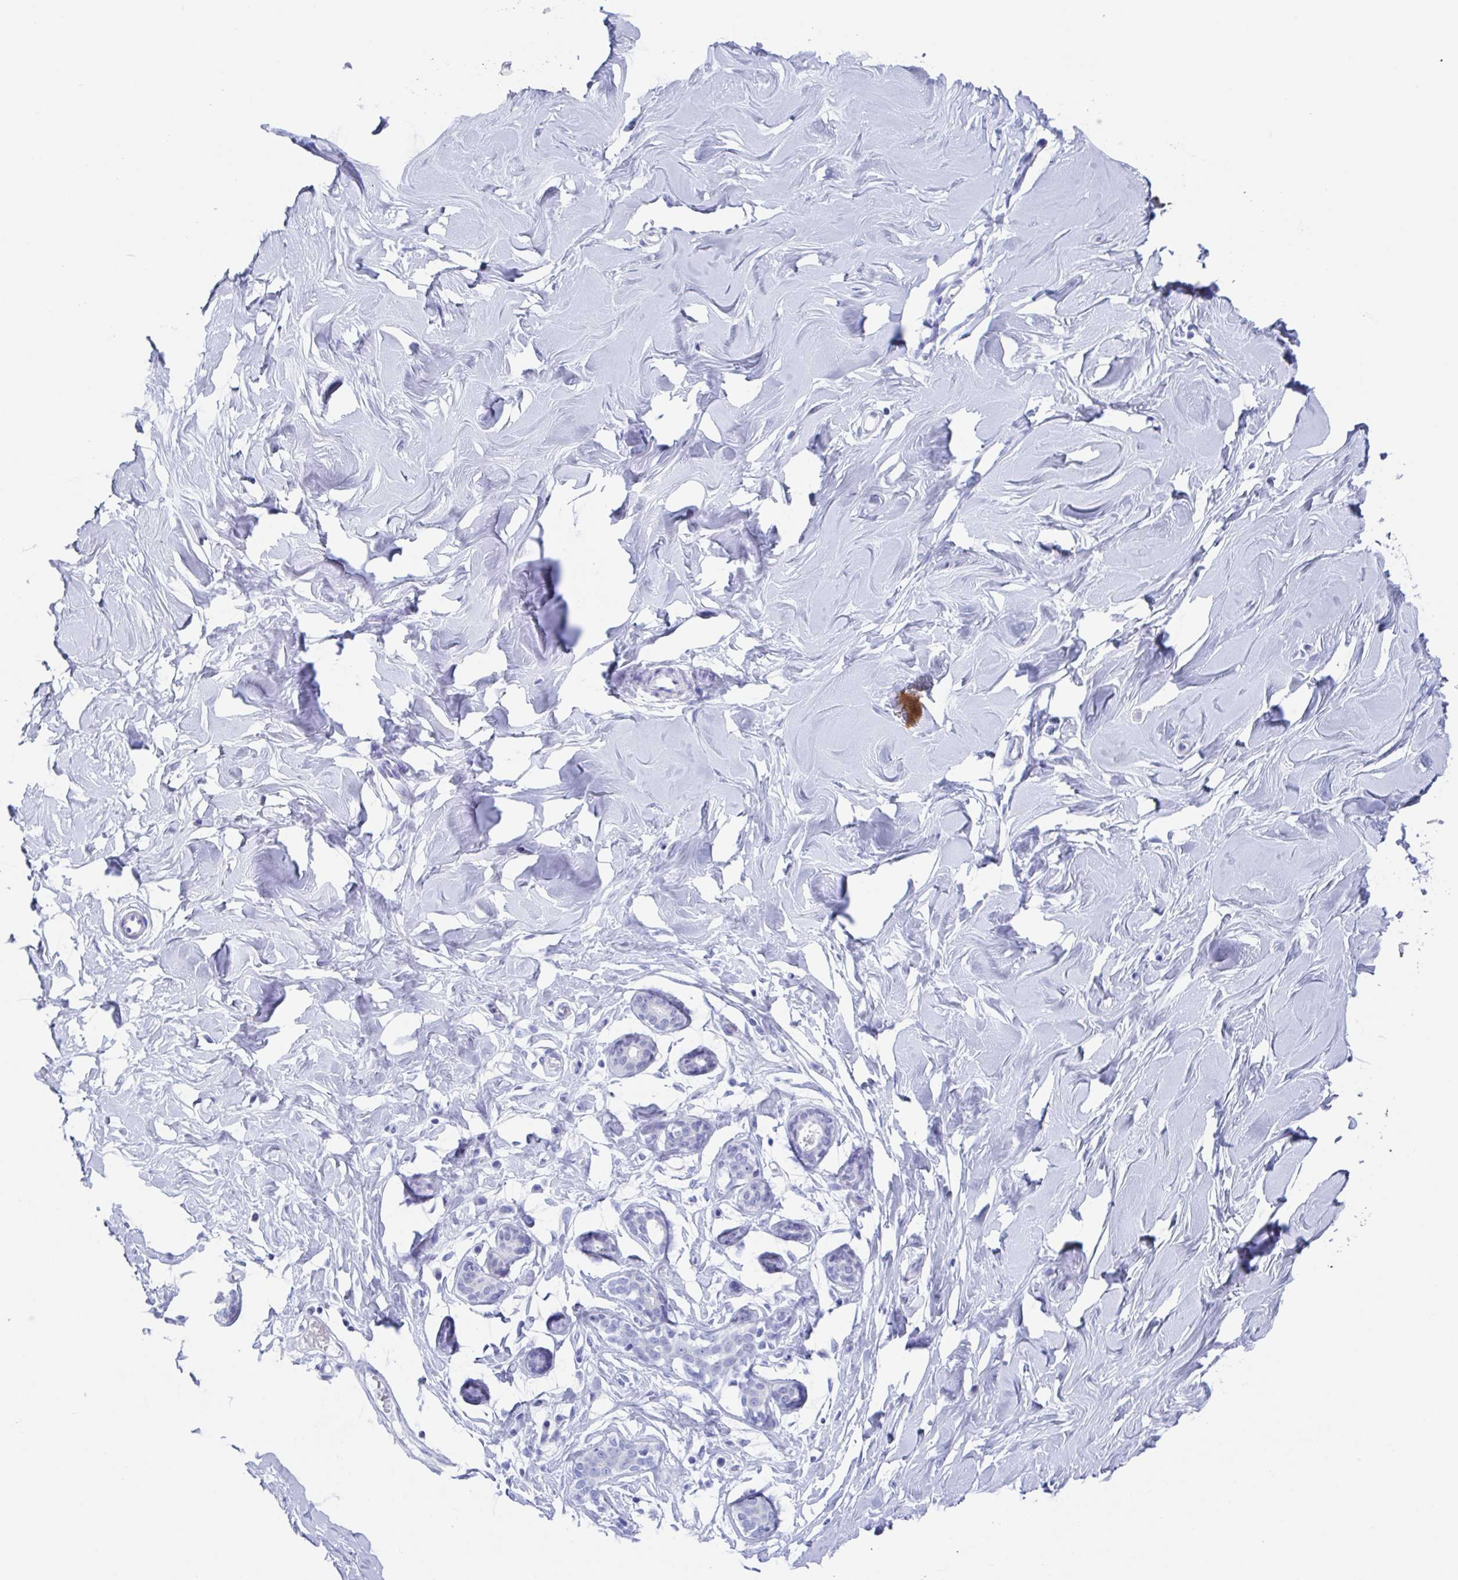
{"staining": {"intensity": "negative", "quantity": "none", "location": "none"}, "tissue": "breast", "cell_type": "Adipocytes", "image_type": "normal", "snomed": [{"axis": "morphology", "description": "Normal tissue, NOS"}, {"axis": "topography", "description": "Breast"}], "caption": "This is an immunohistochemistry (IHC) micrograph of unremarkable breast. There is no expression in adipocytes.", "gene": "ZPBP", "patient": {"sex": "female", "age": 27}}